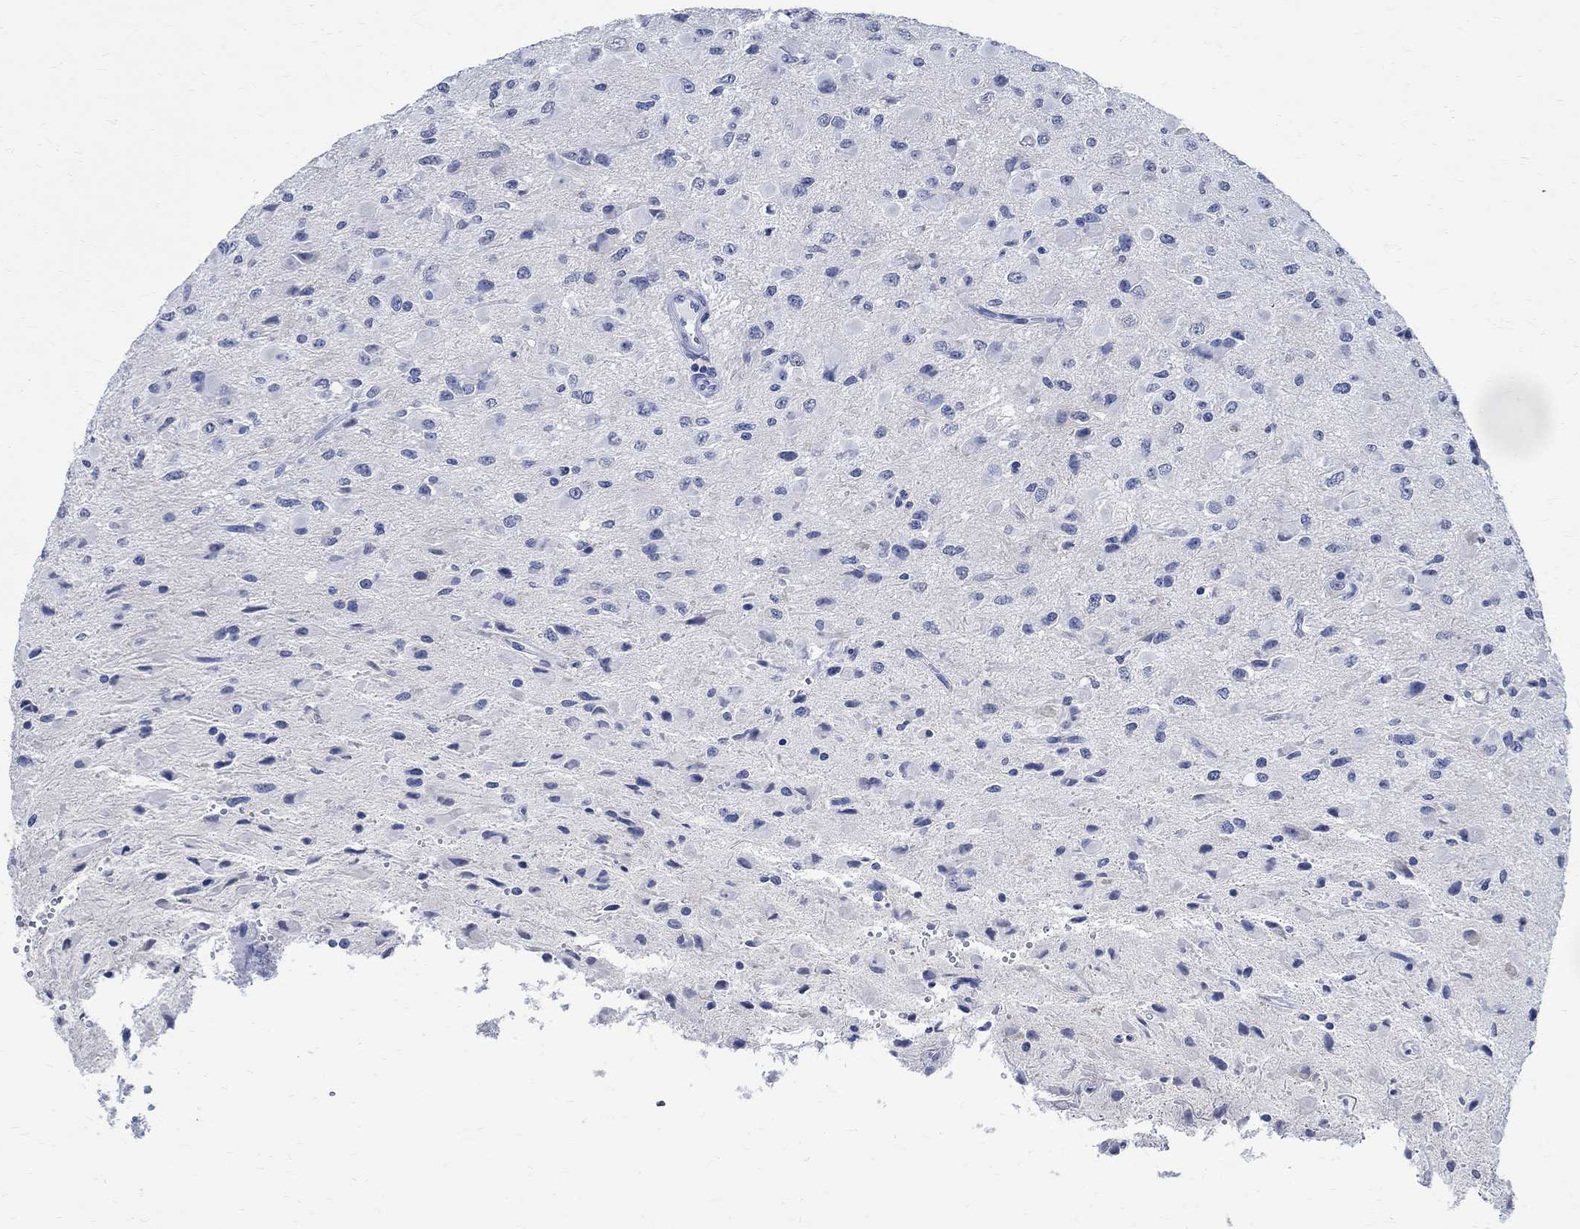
{"staining": {"intensity": "negative", "quantity": "none", "location": "none"}, "tissue": "glioma", "cell_type": "Tumor cells", "image_type": "cancer", "snomed": [{"axis": "morphology", "description": "Glioma, malignant, High grade"}, {"axis": "topography", "description": "Cerebral cortex"}], "caption": "This is an immunohistochemistry image of human glioma. There is no staining in tumor cells.", "gene": "TMEM221", "patient": {"sex": "male", "age": 35}}